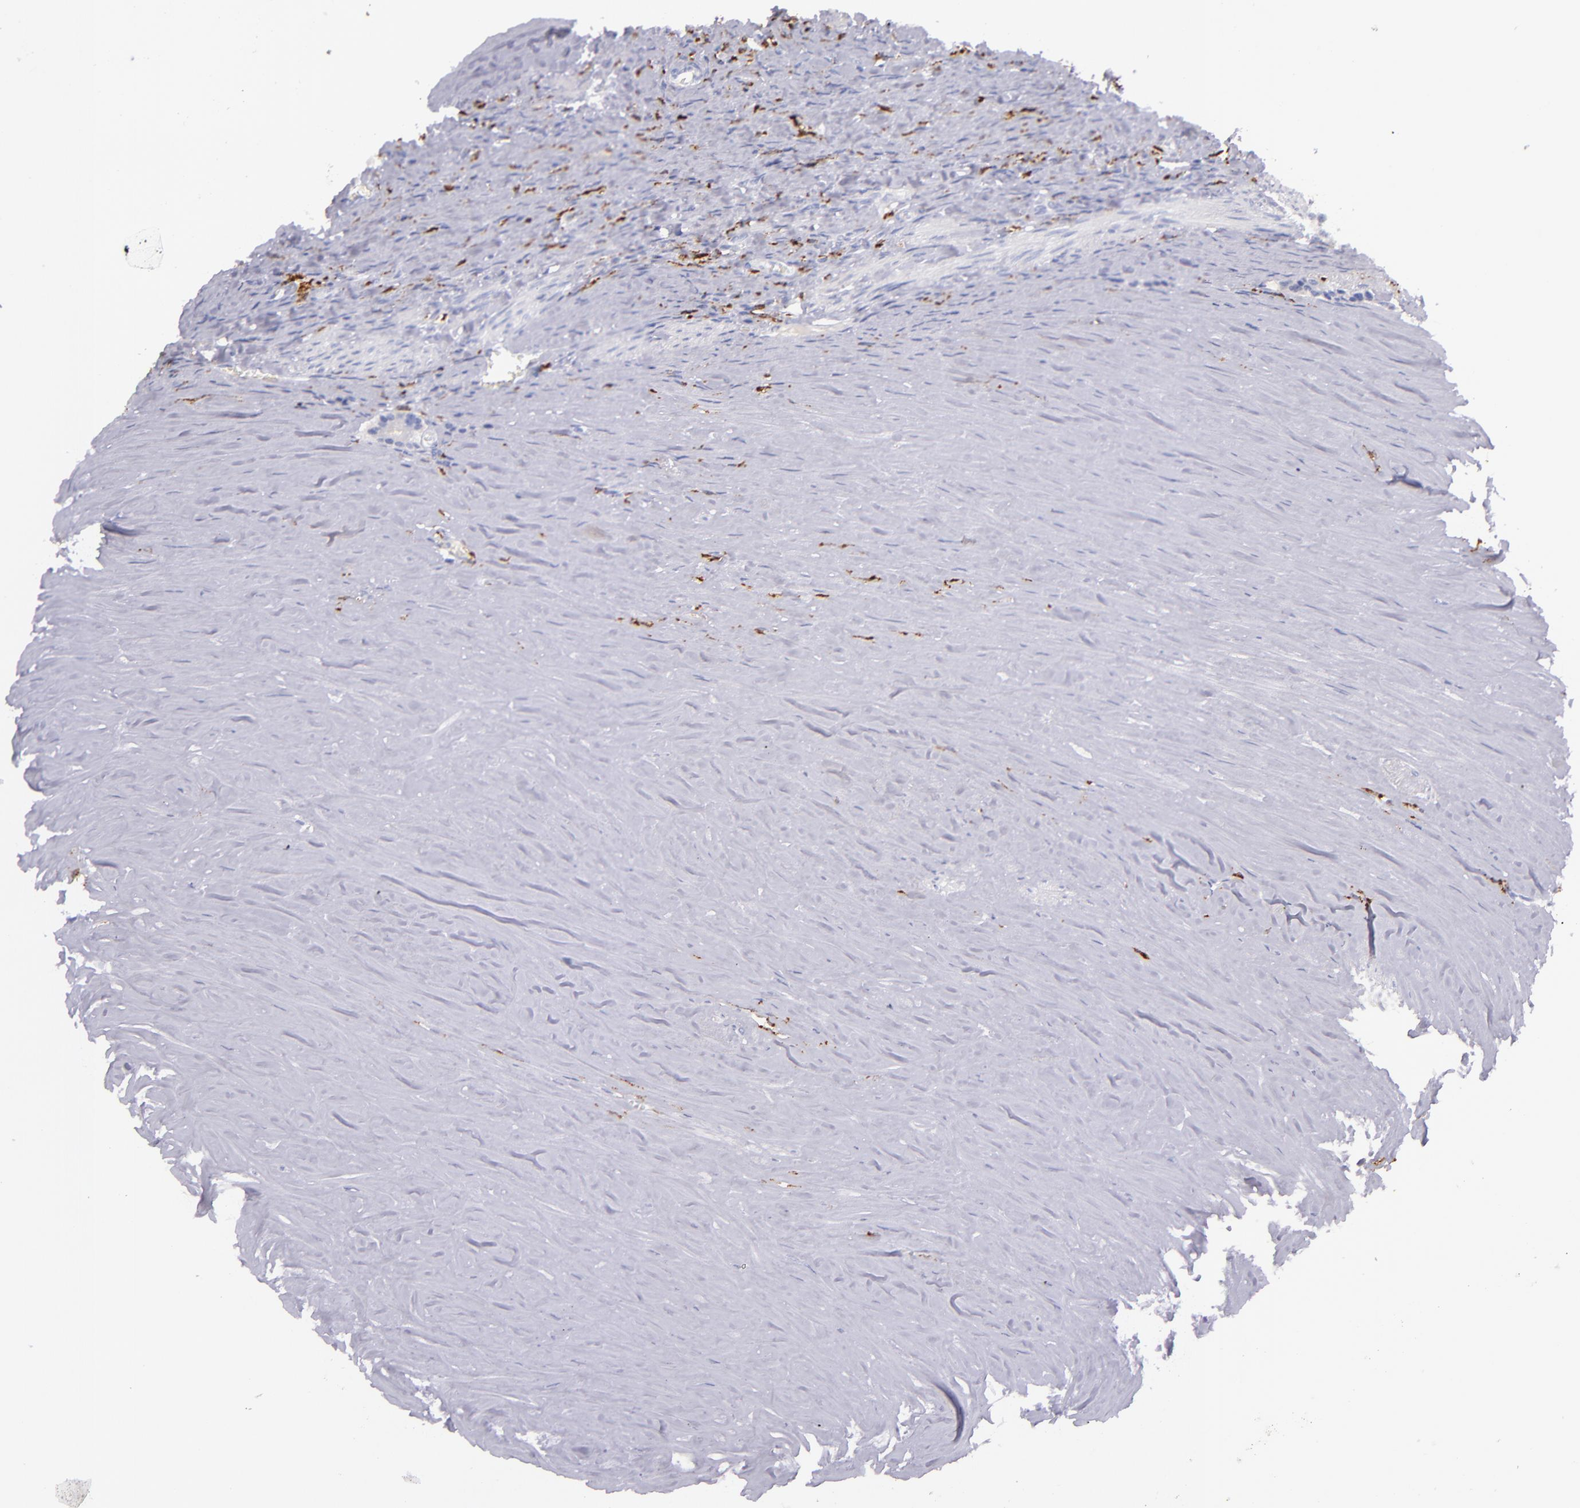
{"staining": {"intensity": "negative", "quantity": "none", "location": "none"}, "tissue": "carcinoid", "cell_type": "Tumor cells", "image_type": "cancer", "snomed": [{"axis": "morphology", "description": "Carcinoid, malignant, NOS"}, {"axis": "topography", "description": "Small intestine"}], "caption": "The histopathology image shows no significant positivity in tumor cells of carcinoid.", "gene": "CD163", "patient": {"sex": "male", "age": 63}}